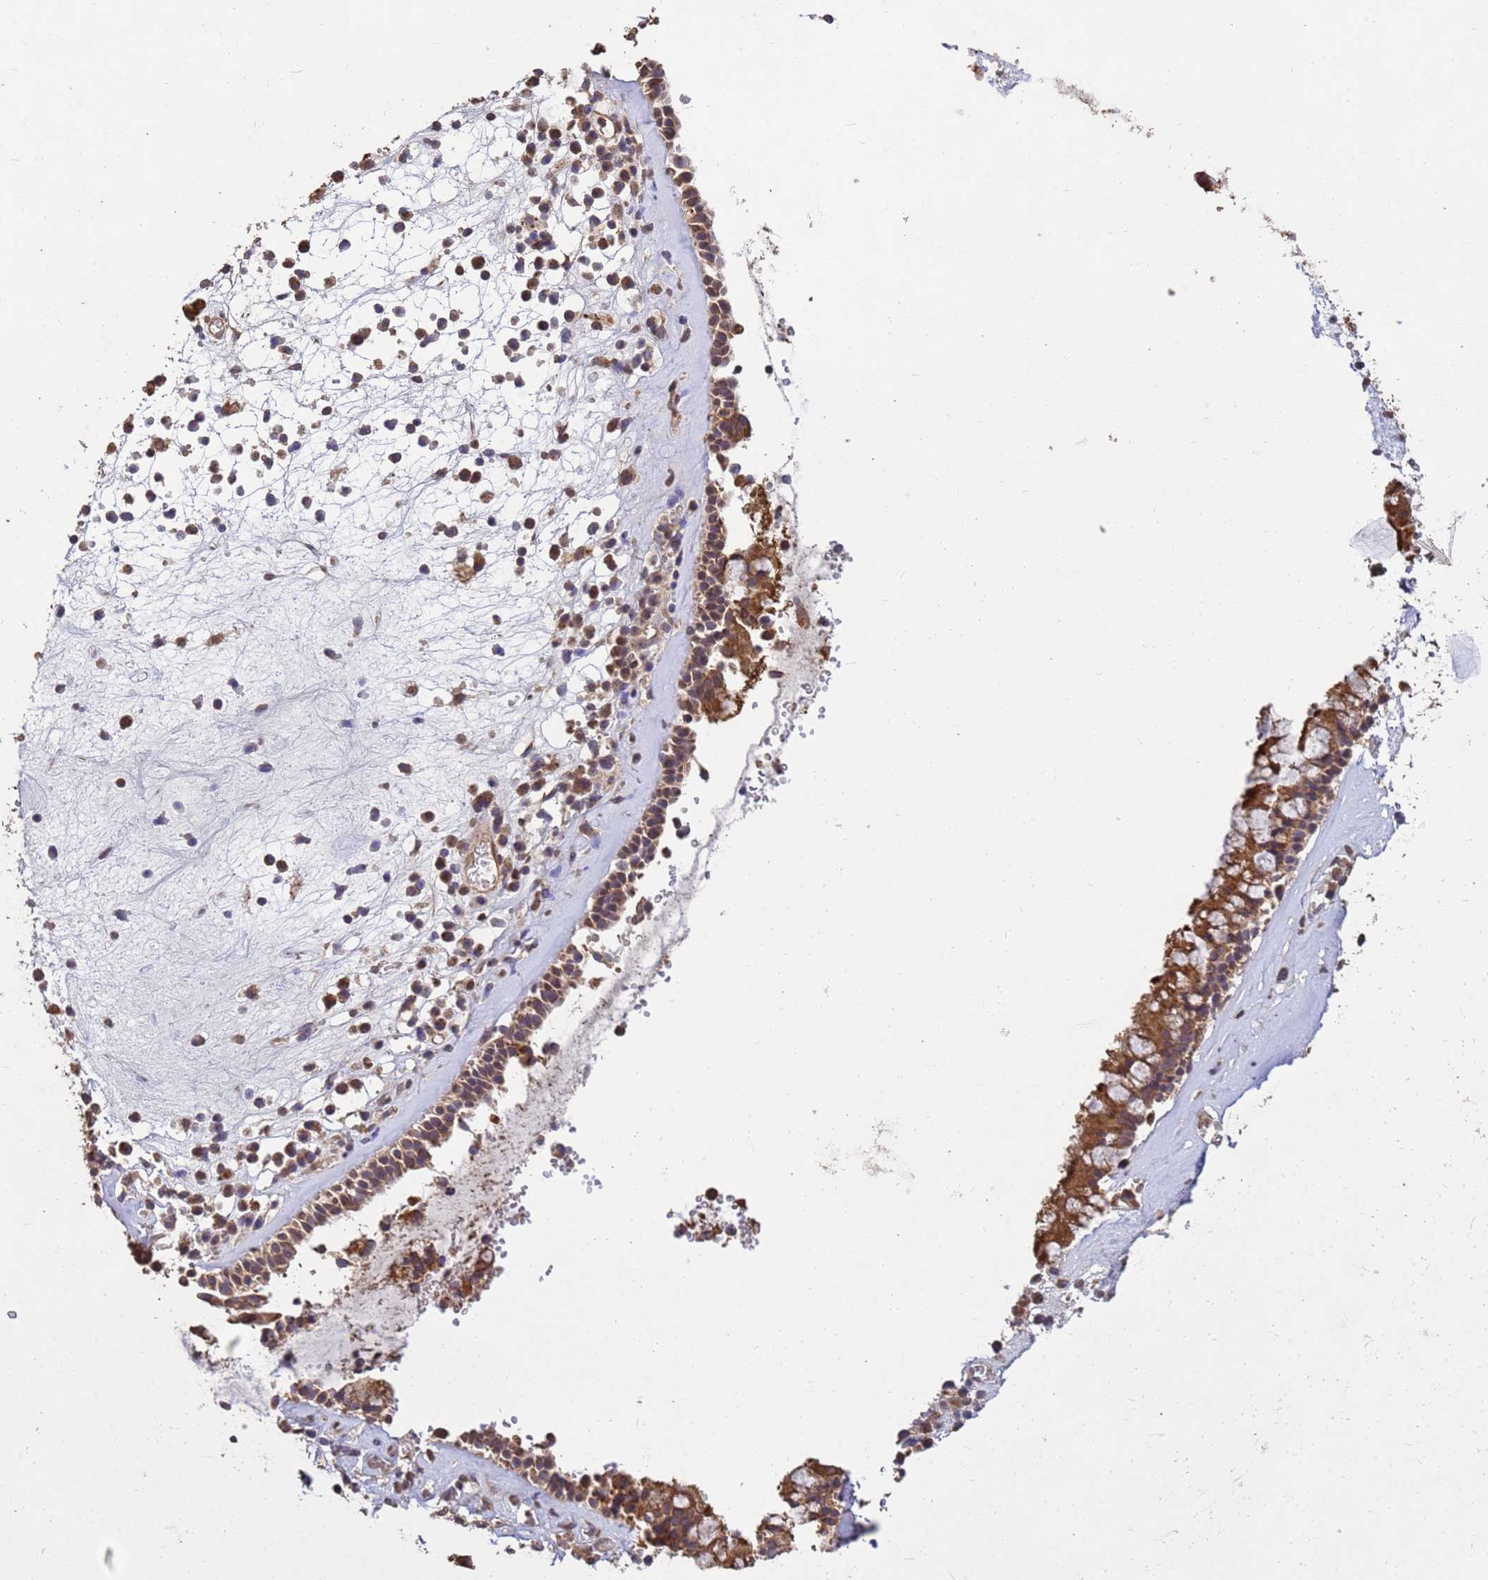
{"staining": {"intensity": "moderate", "quantity": ">75%", "location": "cytoplasmic/membranous"}, "tissue": "nasopharynx", "cell_type": "Respiratory epithelial cells", "image_type": "normal", "snomed": [{"axis": "morphology", "description": "Normal tissue, NOS"}, {"axis": "morphology", "description": "Inflammation, NOS"}, {"axis": "topography", "description": "Nasopharynx"}], "caption": "Human nasopharynx stained with a brown dye exhibits moderate cytoplasmic/membranous positive staining in approximately >75% of respiratory epithelial cells.", "gene": "P2RX7", "patient": {"sex": "male", "age": 70}}